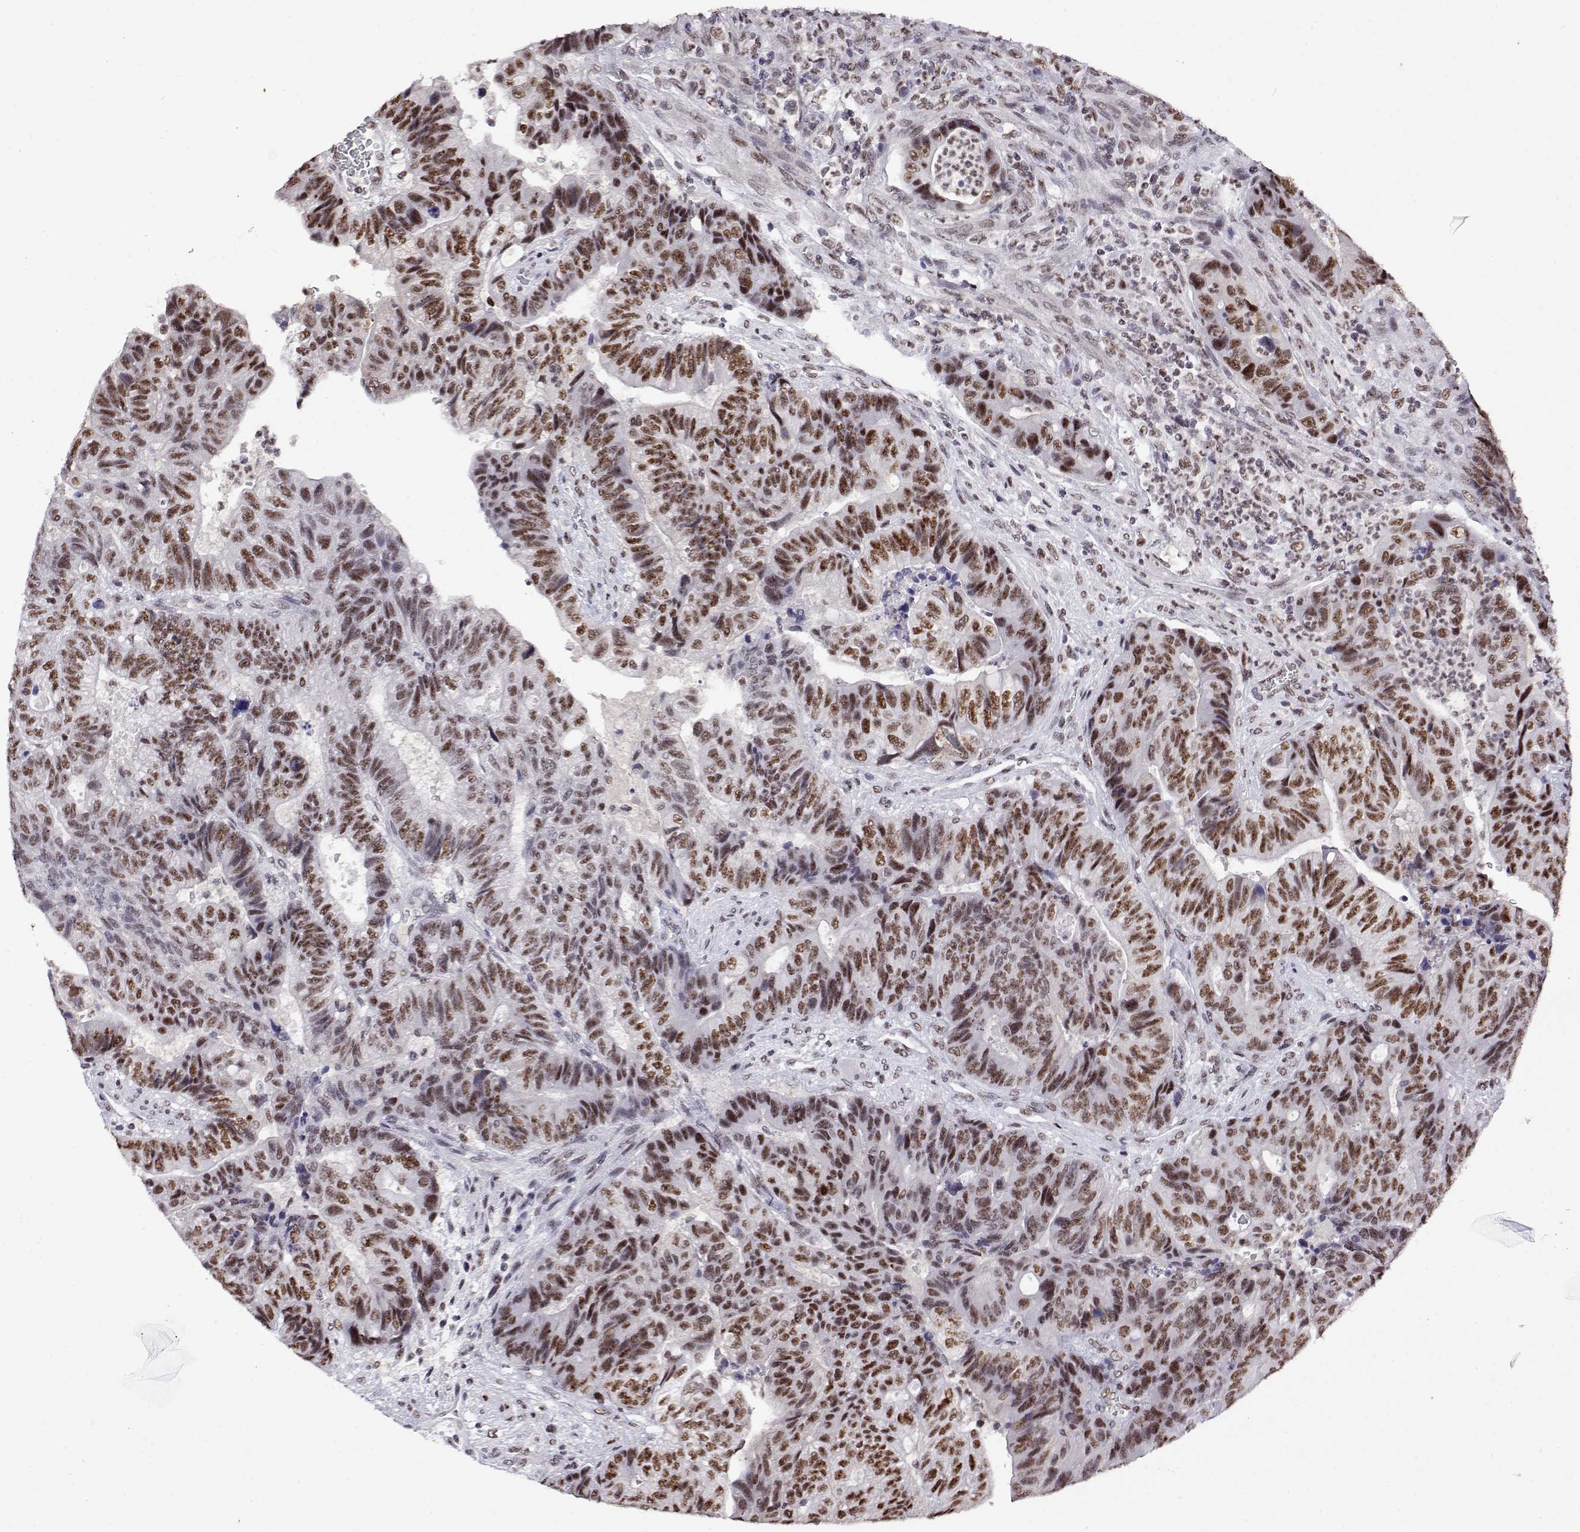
{"staining": {"intensity": "moderate", "quantity": ">75%", "location": "nuclear"}, "tissue": "colorectal cancer", "cell_type": "Tumor cells", "image_type": "cancer", "snomed": [{"axis": "morphology", "description": "Normal tissue, NOS"}, {"axis": "morphology", "description": "Adenocarcinoma, NOS"}, {"axis": "topography", "description": "Colon"}], "caption": "IHC photomicrograph of neoplastic tissue: colorectal cancer stained using immunohistochemistry demonstrates medium levels of moderate protein expression localized specifically in the nuclear of tumor cells, appearing as a nuclear brown color.", "gene": "POLDIP3", "patient": {"sex": "female", "age": 48}}